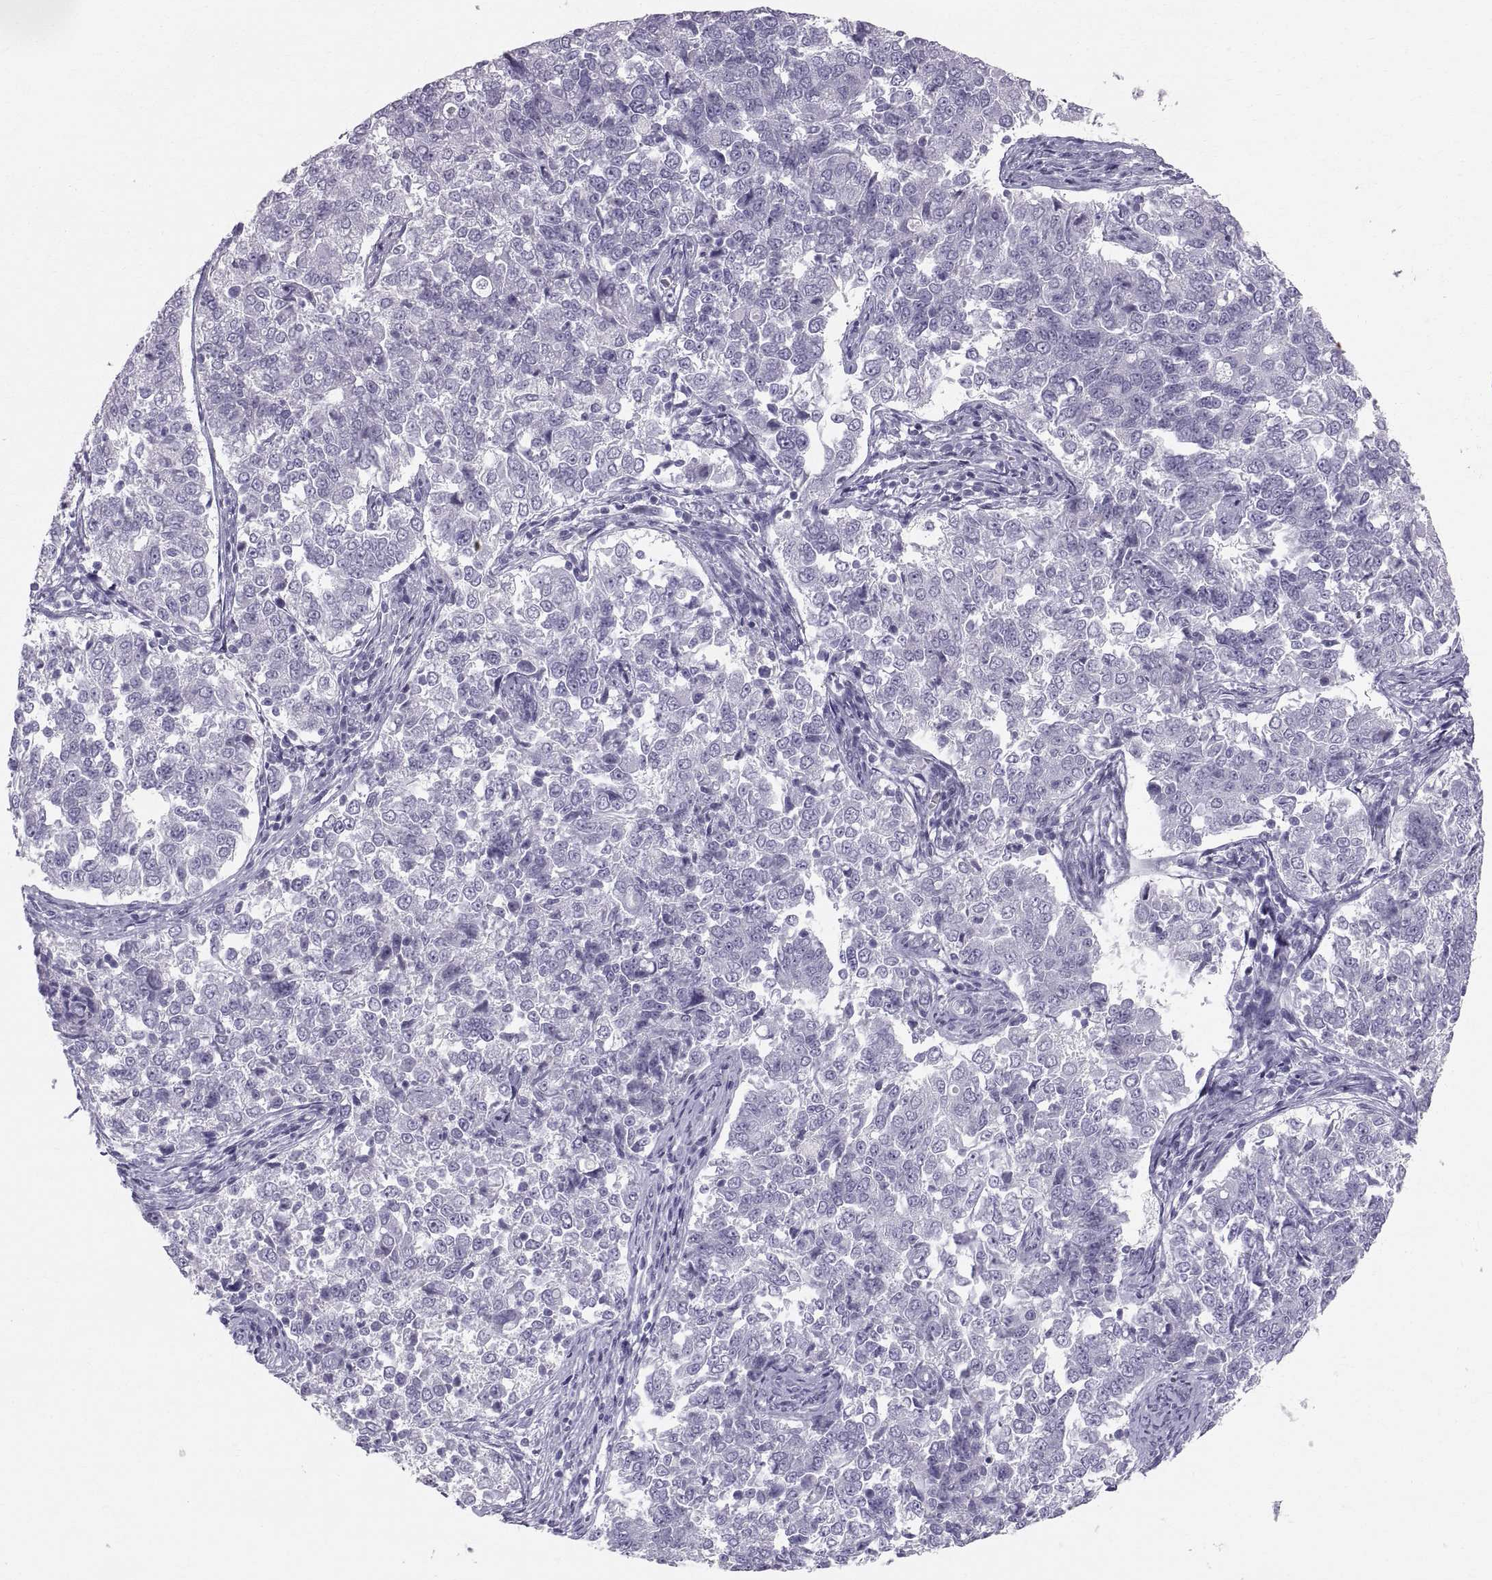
{"staining": {"intensity": "negative", "quantity": "none", "location": "none"}, "tissue": "endometrial cancer", "cell_type": "Tumor cells", "image_type": "cancer", "snomed": [{"axis": "morphology", "description": "Adenocarcinoma, NOS"}, {"axis": "topography", "description": "Endometrium"}], "caption": "High power microscopy image of an immunohistochemistry (IHC) photomicrograph of endometrial cancer, revealing no significant positivity in tumor cells.", "gene": "SLC22A6", "patient": {"sex": "female", "age": 43}}